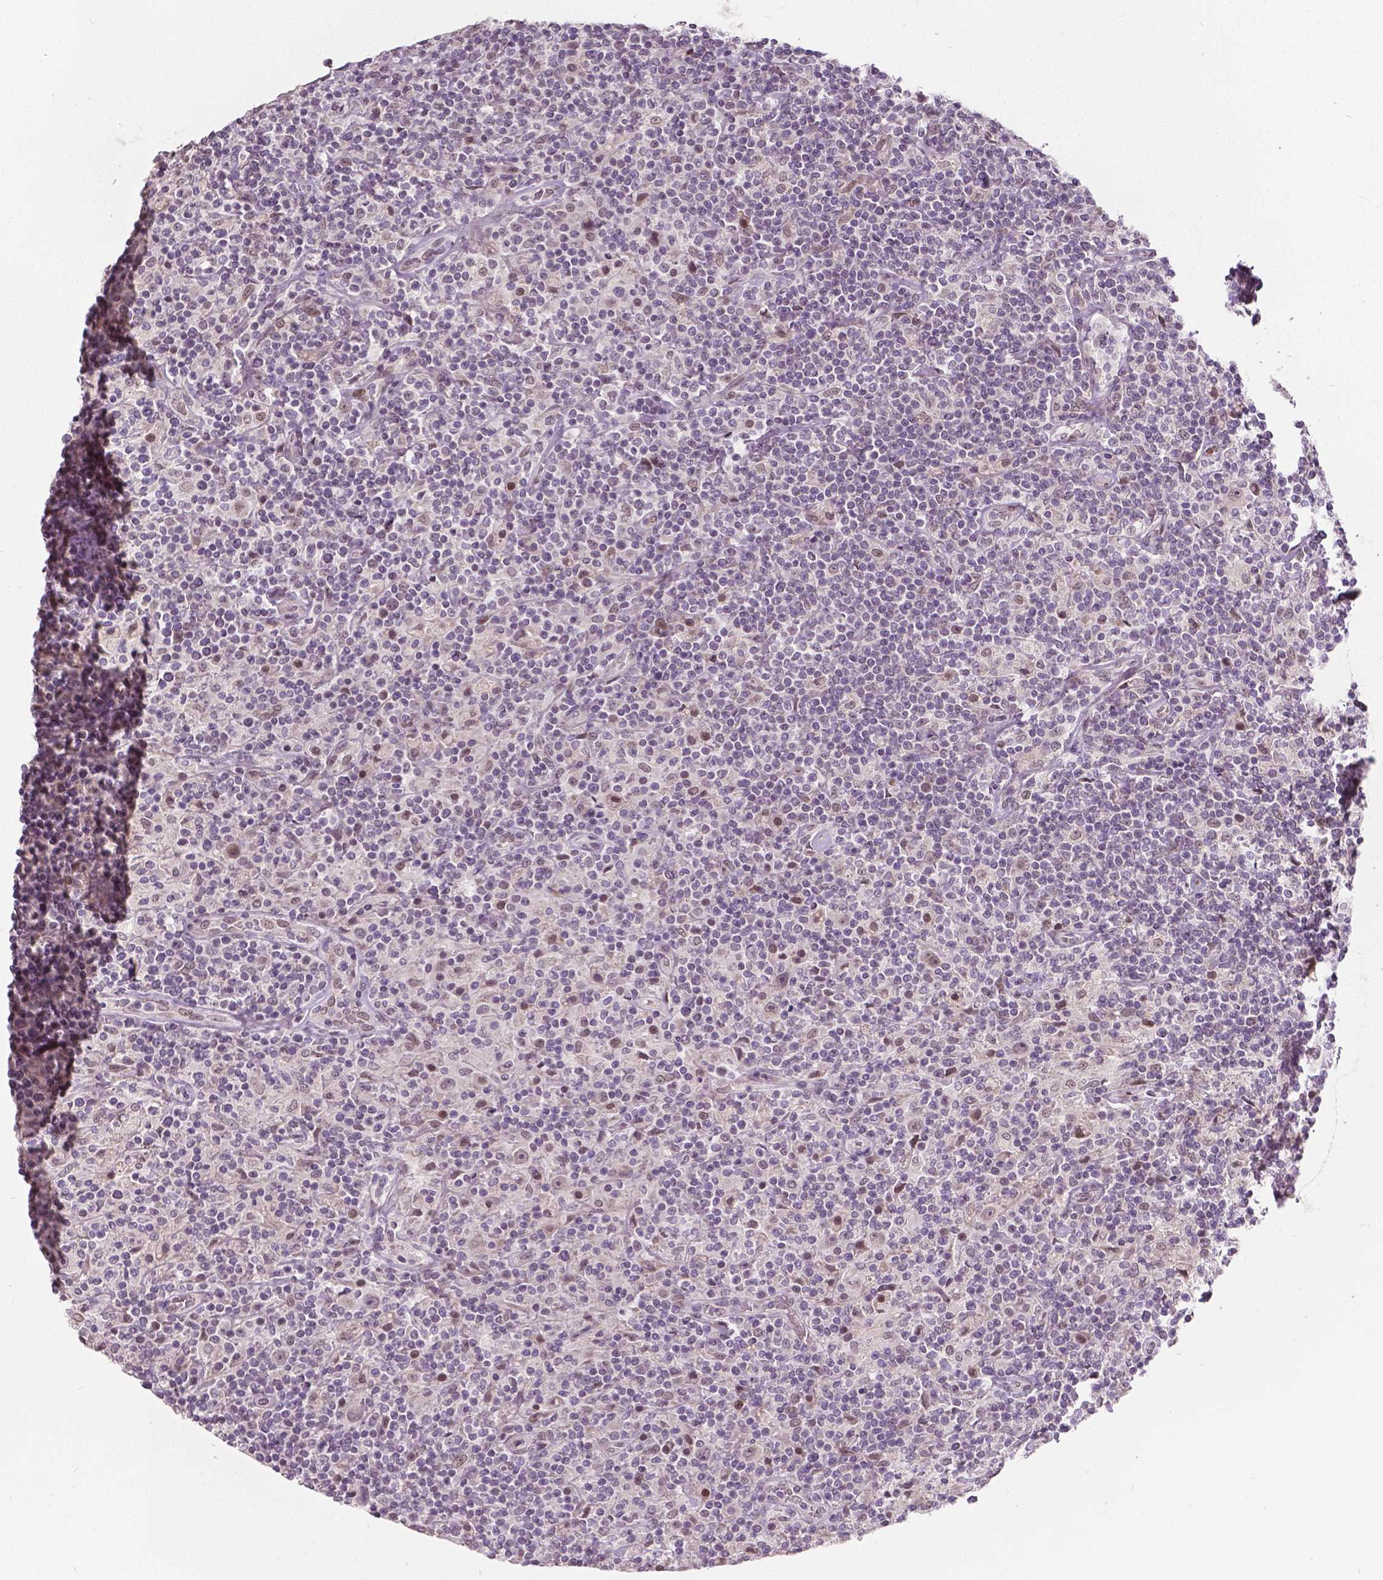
{"staining": {"intensity": "negative", "quantity": "none", "location": "none"}, "tissue": "lymphoma", "cell_type": "Tumor cells", "image_type": "cancer", "snomed": [{"axis": "morphology", "description": "Hodgkin's disease, NOS"}, {"axis": "topography", "description": "Lymph node"}], "caption": "This is a image of IHC staining of lymphoma, which shows no staining in tumor cells.", "gene": "HMBOX1", "patient": {"sex": "male", "age": 70}}